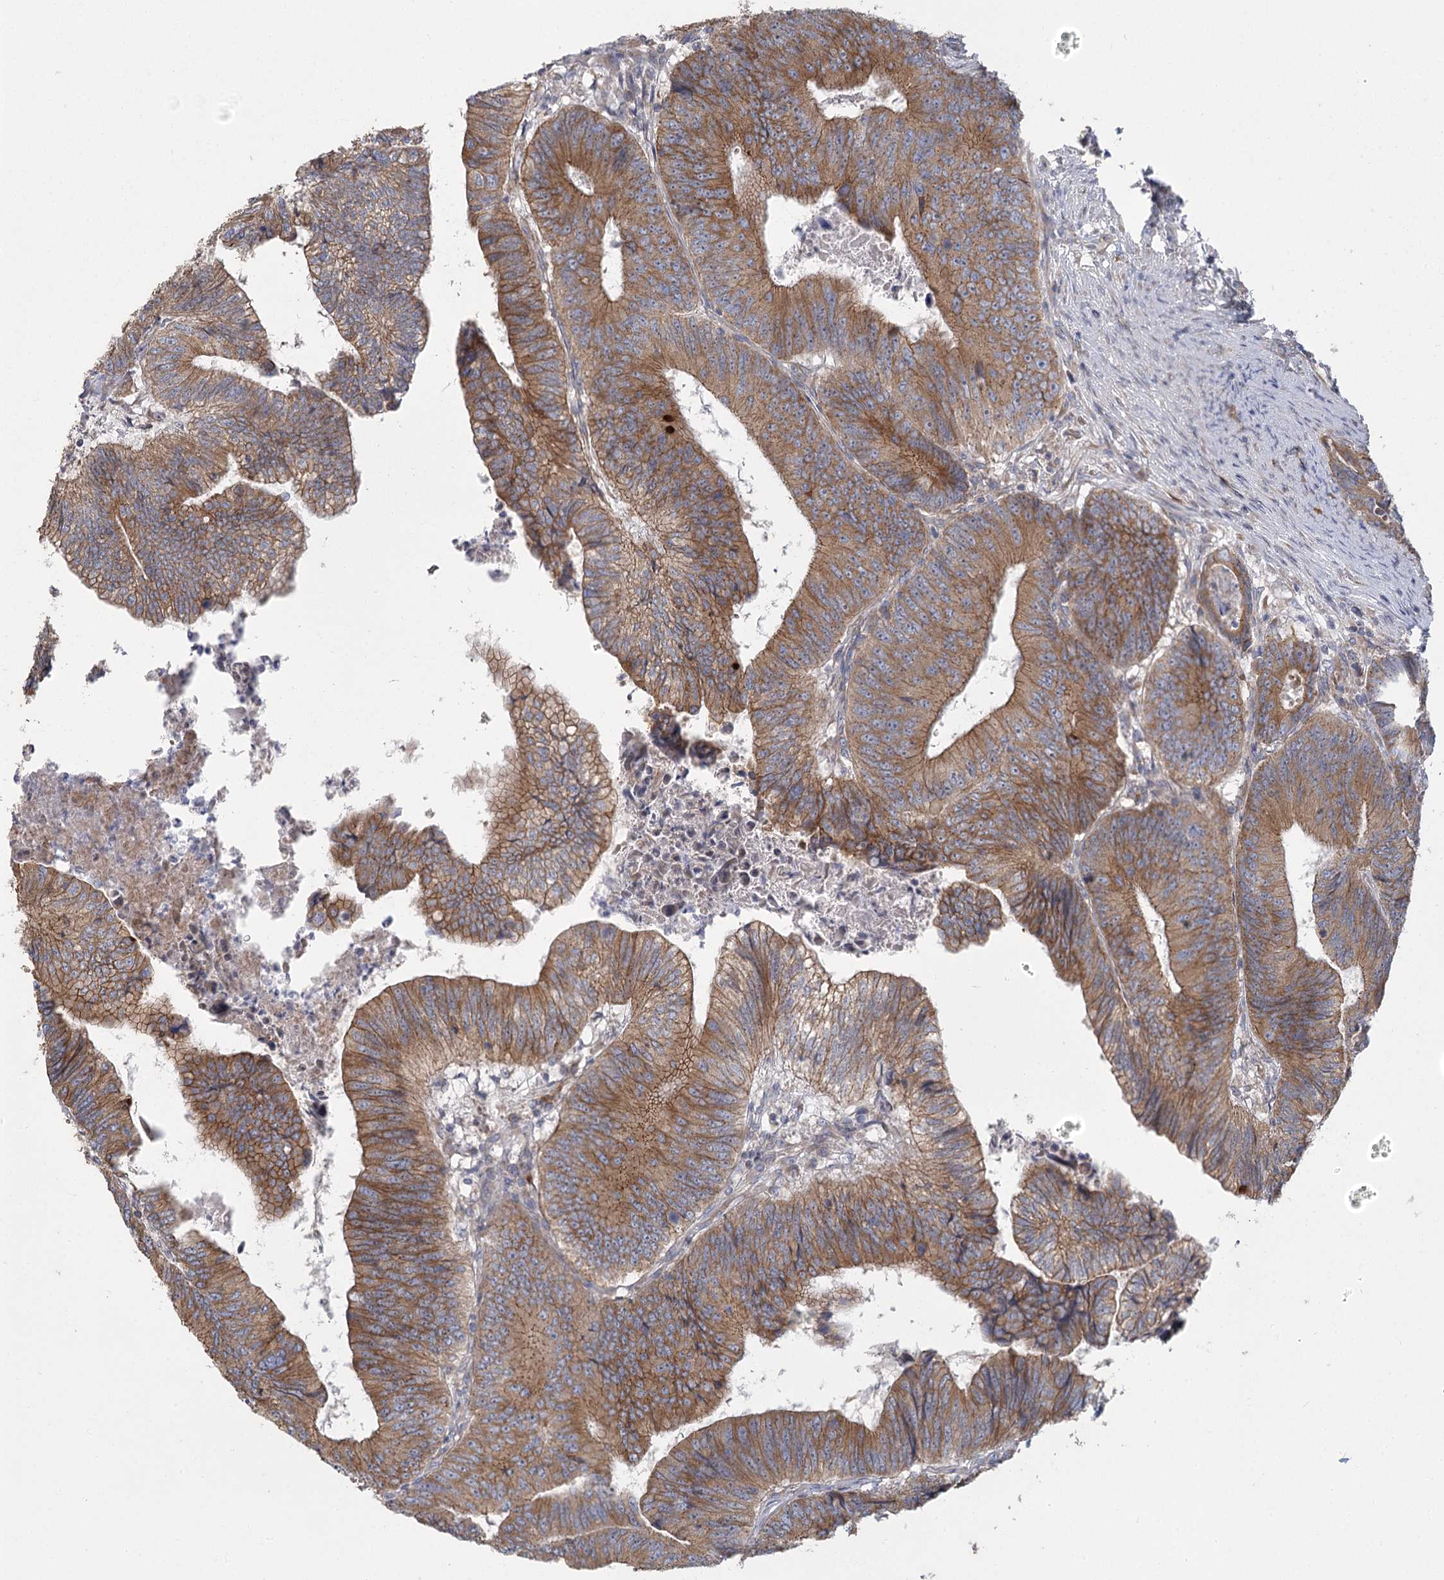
{"staining": {"intensity": "moderate", "quantity": ">75%", "location": "cytoplasmic/membranous"}, "tissue": "colorectal cancer", "cell_type": "Tumor cells", "image_type": "cancer", "snomed": [{"axis": "morphology", "description": "Adenocarcinoma, NOS"}, {"axis": "topography", "description": "Colon"}], "caption": "A brown stain highlights moderate cytoplasmic/membranous positivity of a protein in human colorectal adenocarcinoma tumor cells.", "gene": "CNTLN", "patient": {"sex": "female", "age": 67}}